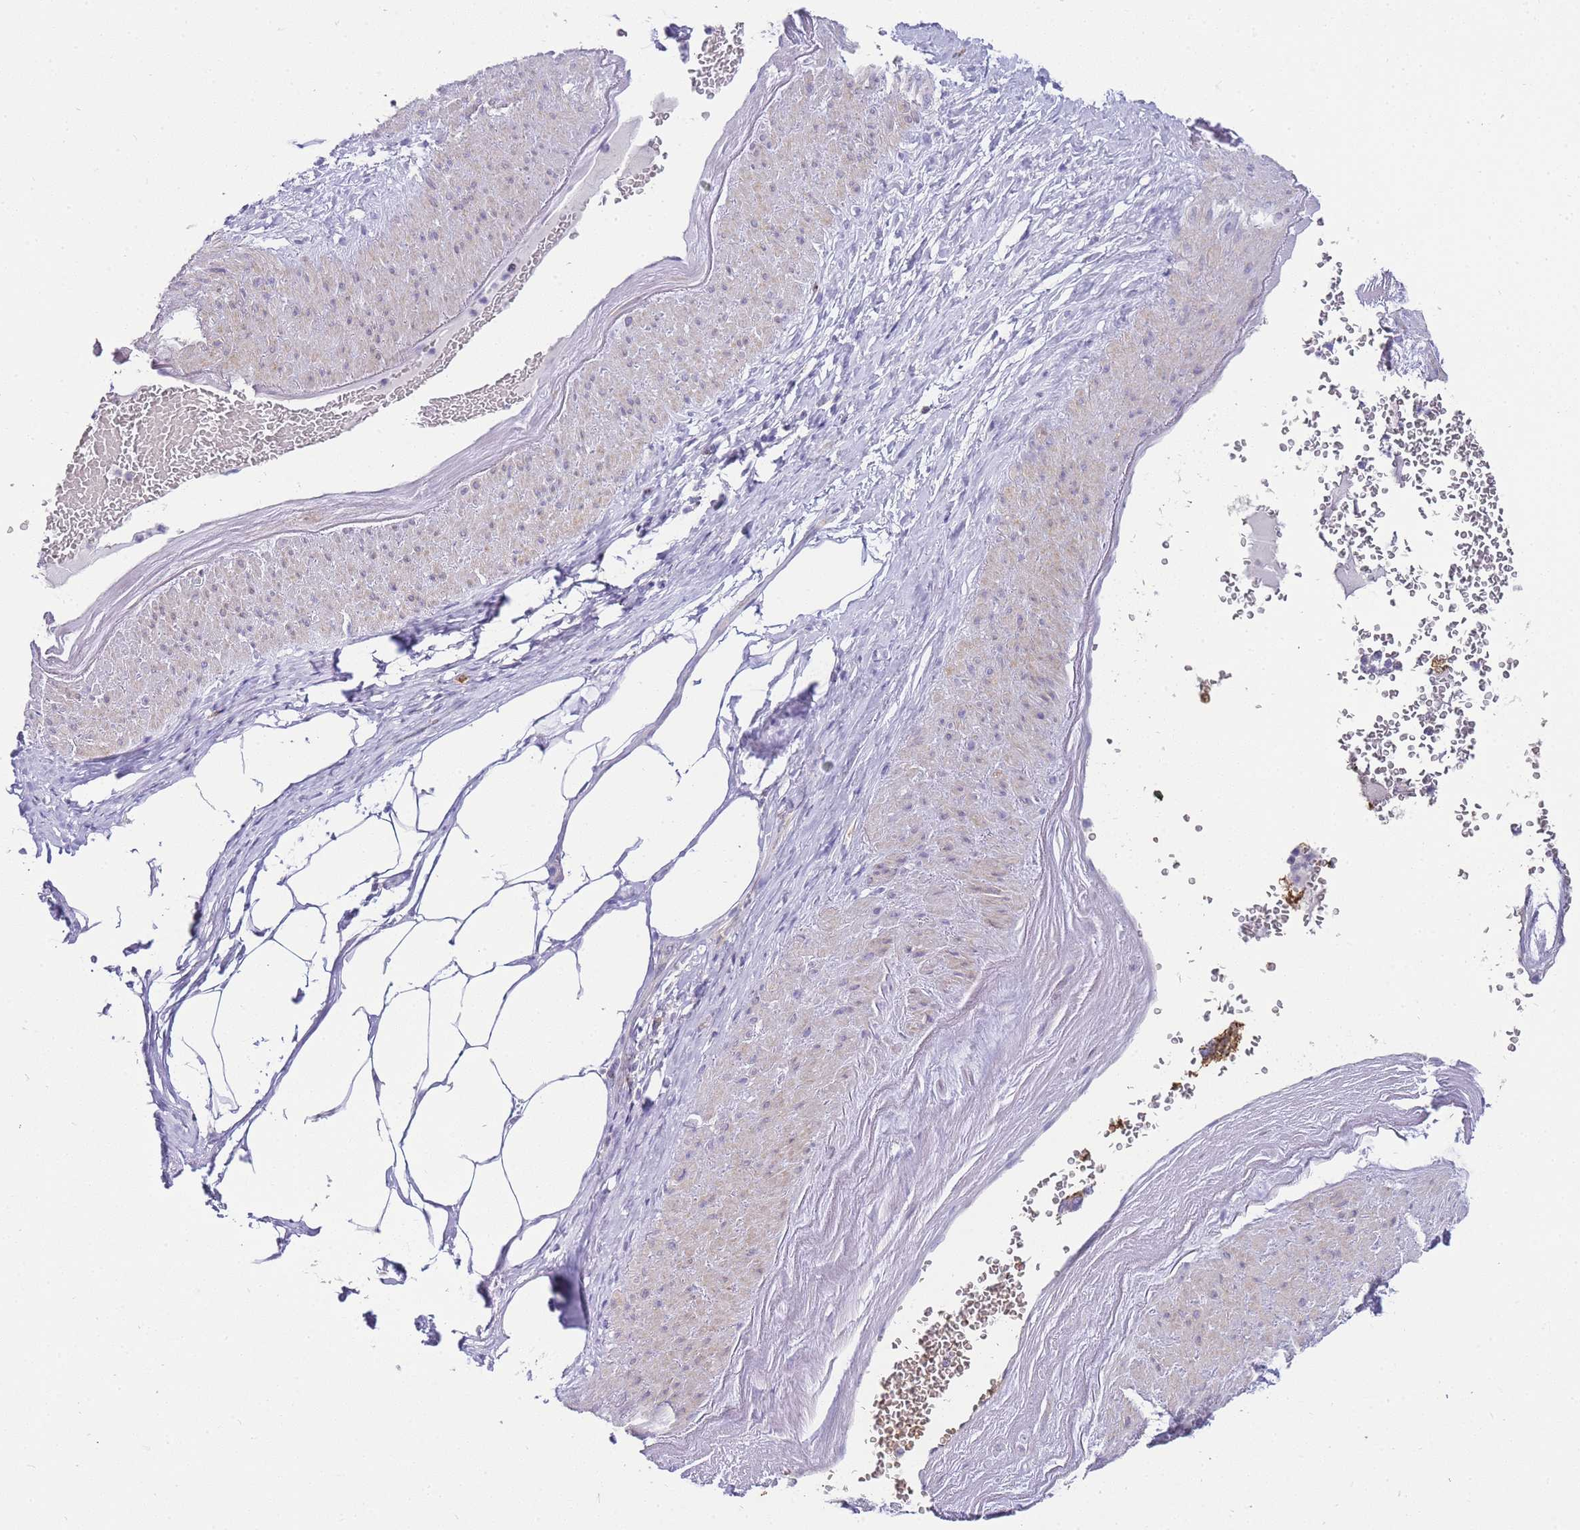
{"staining": {"intensity": "negative", "quantity": "none", "location": "none"}, "tissue": "adipose tissue", "cell_type": "Adipocytes", "image_type": "normal", "snomed": [{"axis": "morphology", "description": "Normal tissue, NOS"}, {"axis": "morphology", "description": "Adenocarcinoma, Low grade"}, {"axis": "topography", "description": "Prostate"}, {"axis": "topography", "description": "Peripheral nerve tissue"}], "caption": "Adipocytes show no significant protein expression in normal adipose tissue. Nuclei are stained in blue.", "gene": "DPP4", "patient": {"sex": "male", "age": 63}}